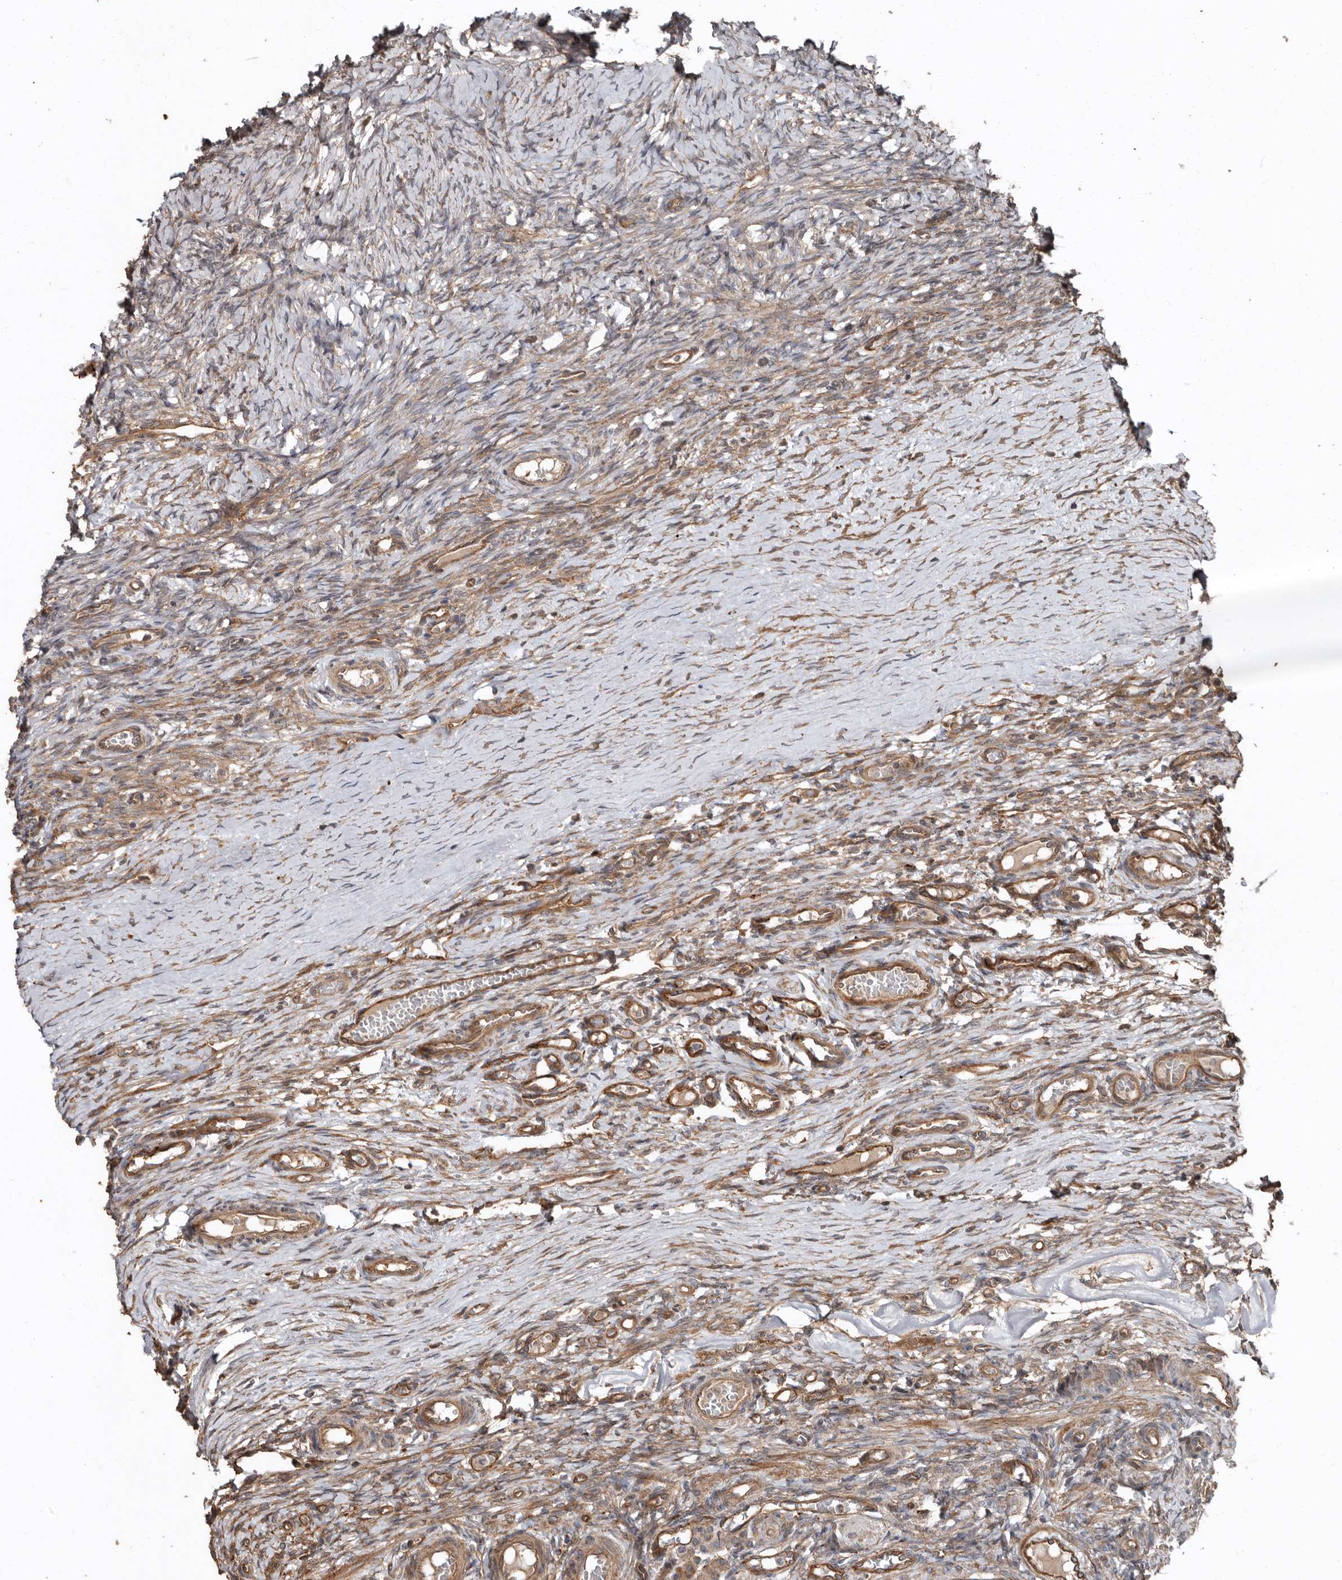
{"staining": {"intensity": "weak", "quantity": ">75%", "location": "cytoplasmic/membranous"}, "tissue": "ovary", "cell_type": "Ovarian stroma cells", "image_type": "normal", "snomed": [{"axis": "morphology", "description": "Adenocarcinoma, NOS"}, {"axis": "topography", "description": "Endometrium"}], "caption": "Protein analysis of normal ovary reveals weak cytoplasmic/membranous staining in approximately >75% of ovarian stroma cells. (IHC, brightfield microscopy, high magnification).", "gene": "EXOC3L1", "patient": {"sex": "female", "age": 32}}